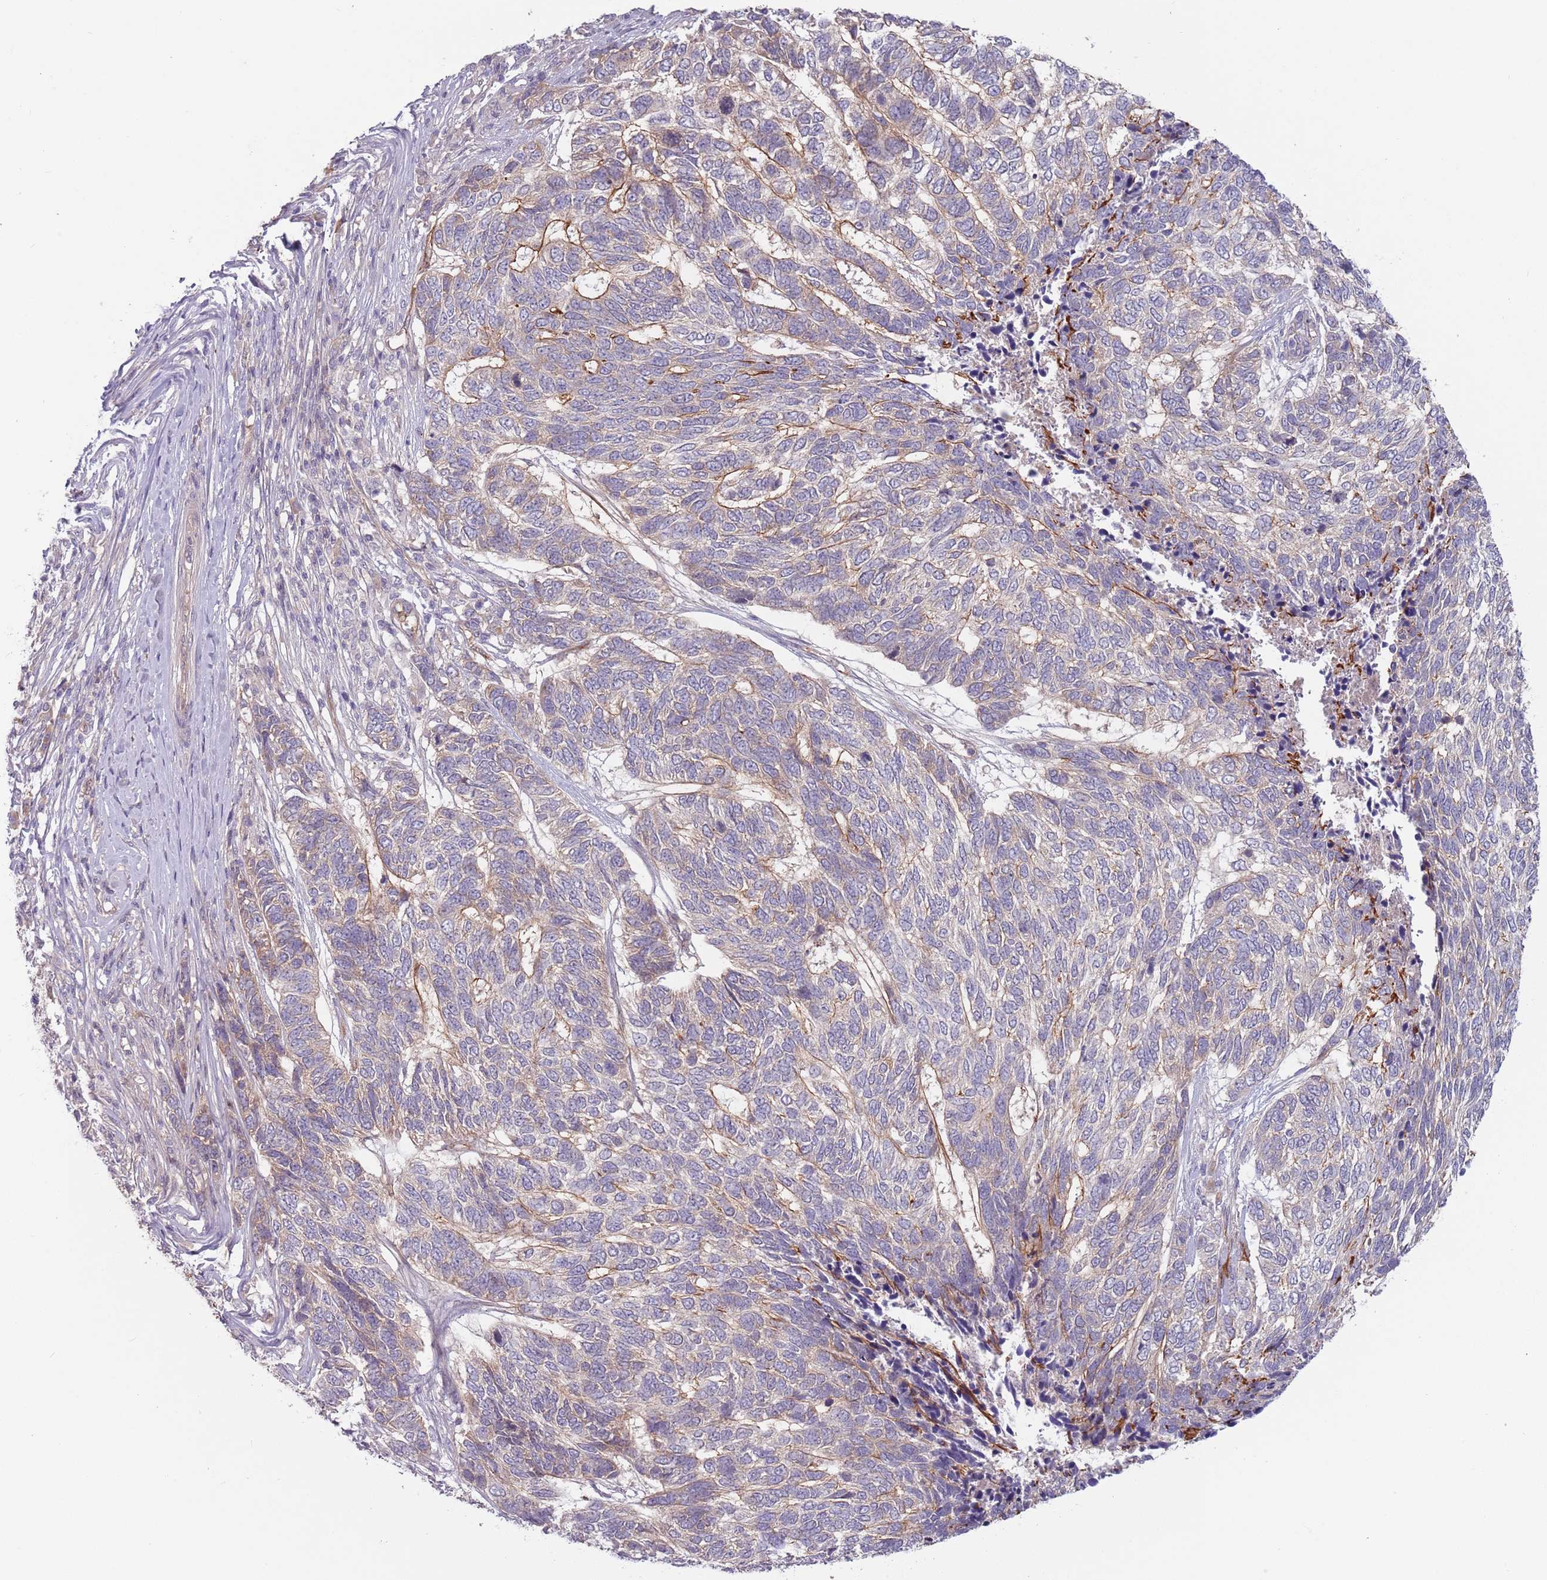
{"staining": {"intensity": "negative", "quantity": "none", "location": "none"}, "tissue": "skin cancer", "cell_type": "Tumor cells", "image_type": "cancer", "snomed": [{"axis": "morphology", "description": "Basal cell carcinoma"}, {"axis": "topography", "description": "Skin"}], "caption": "Immunohistochemistry histopathology image of basal cell carcinoma (skin) stained for a protein (brown), which reveals no staining in tumor cells.", "gene": "SAV1", "patient": {"sex": "female", "age": 65}}